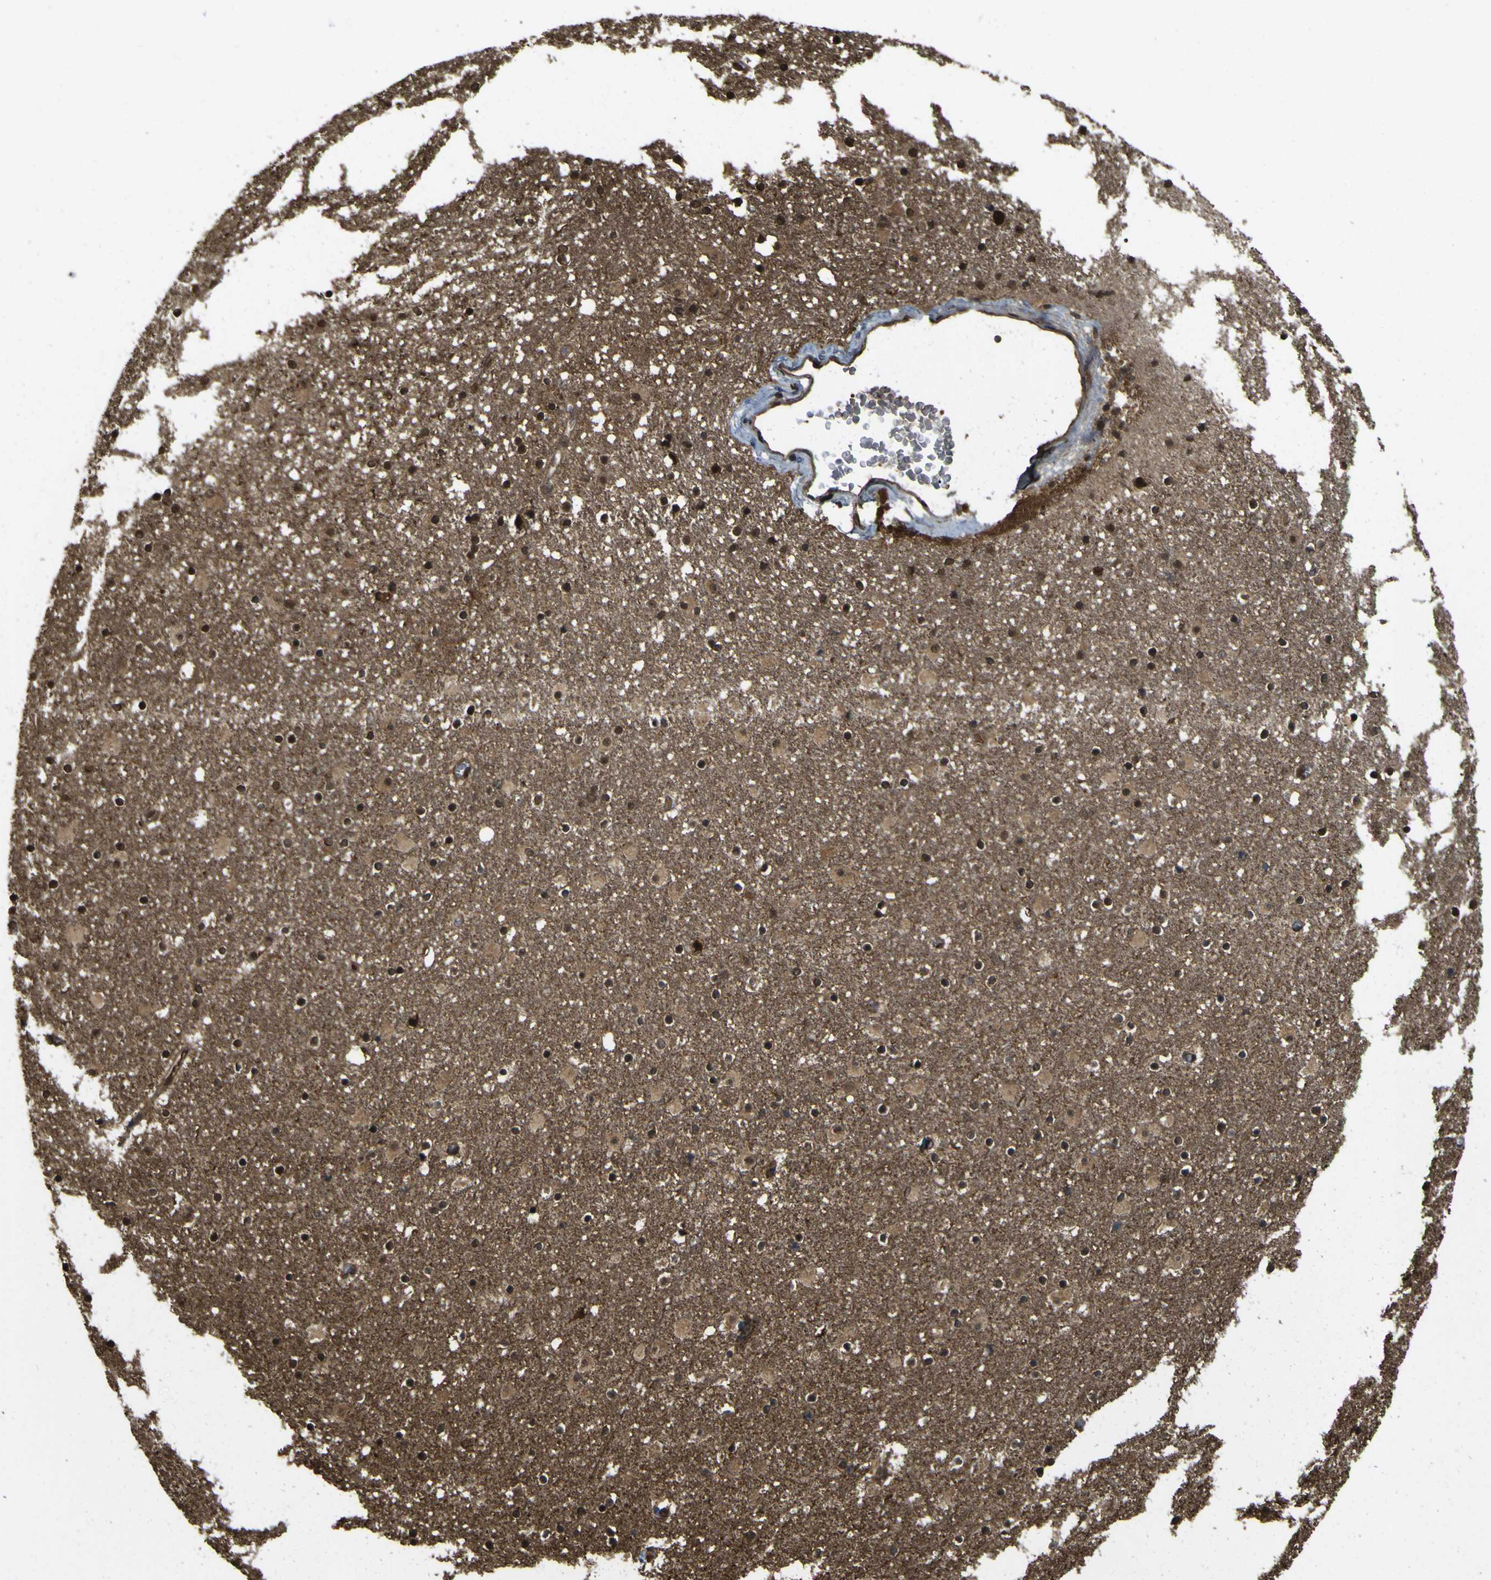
{"staining": {"intensity": "strong", "quantity": "25%-75%", "location": "nuclear"}, "tissue": "caudate", "cell_type": "Glial cells", "image_type": "normal", "snomed": [{"axis": "morphology", "description": "Normal tissue, NOS"}, {"axis": "topography", "description": "Lateral ventricle wall"}], "caption": "Immunohistochemistry of normal human caudate shows high levels of strong nuclear staining in approximately 25%-75% of glial cells.", "gene": "YWHAG", "patient": {"sex": "male", "age": 45}}